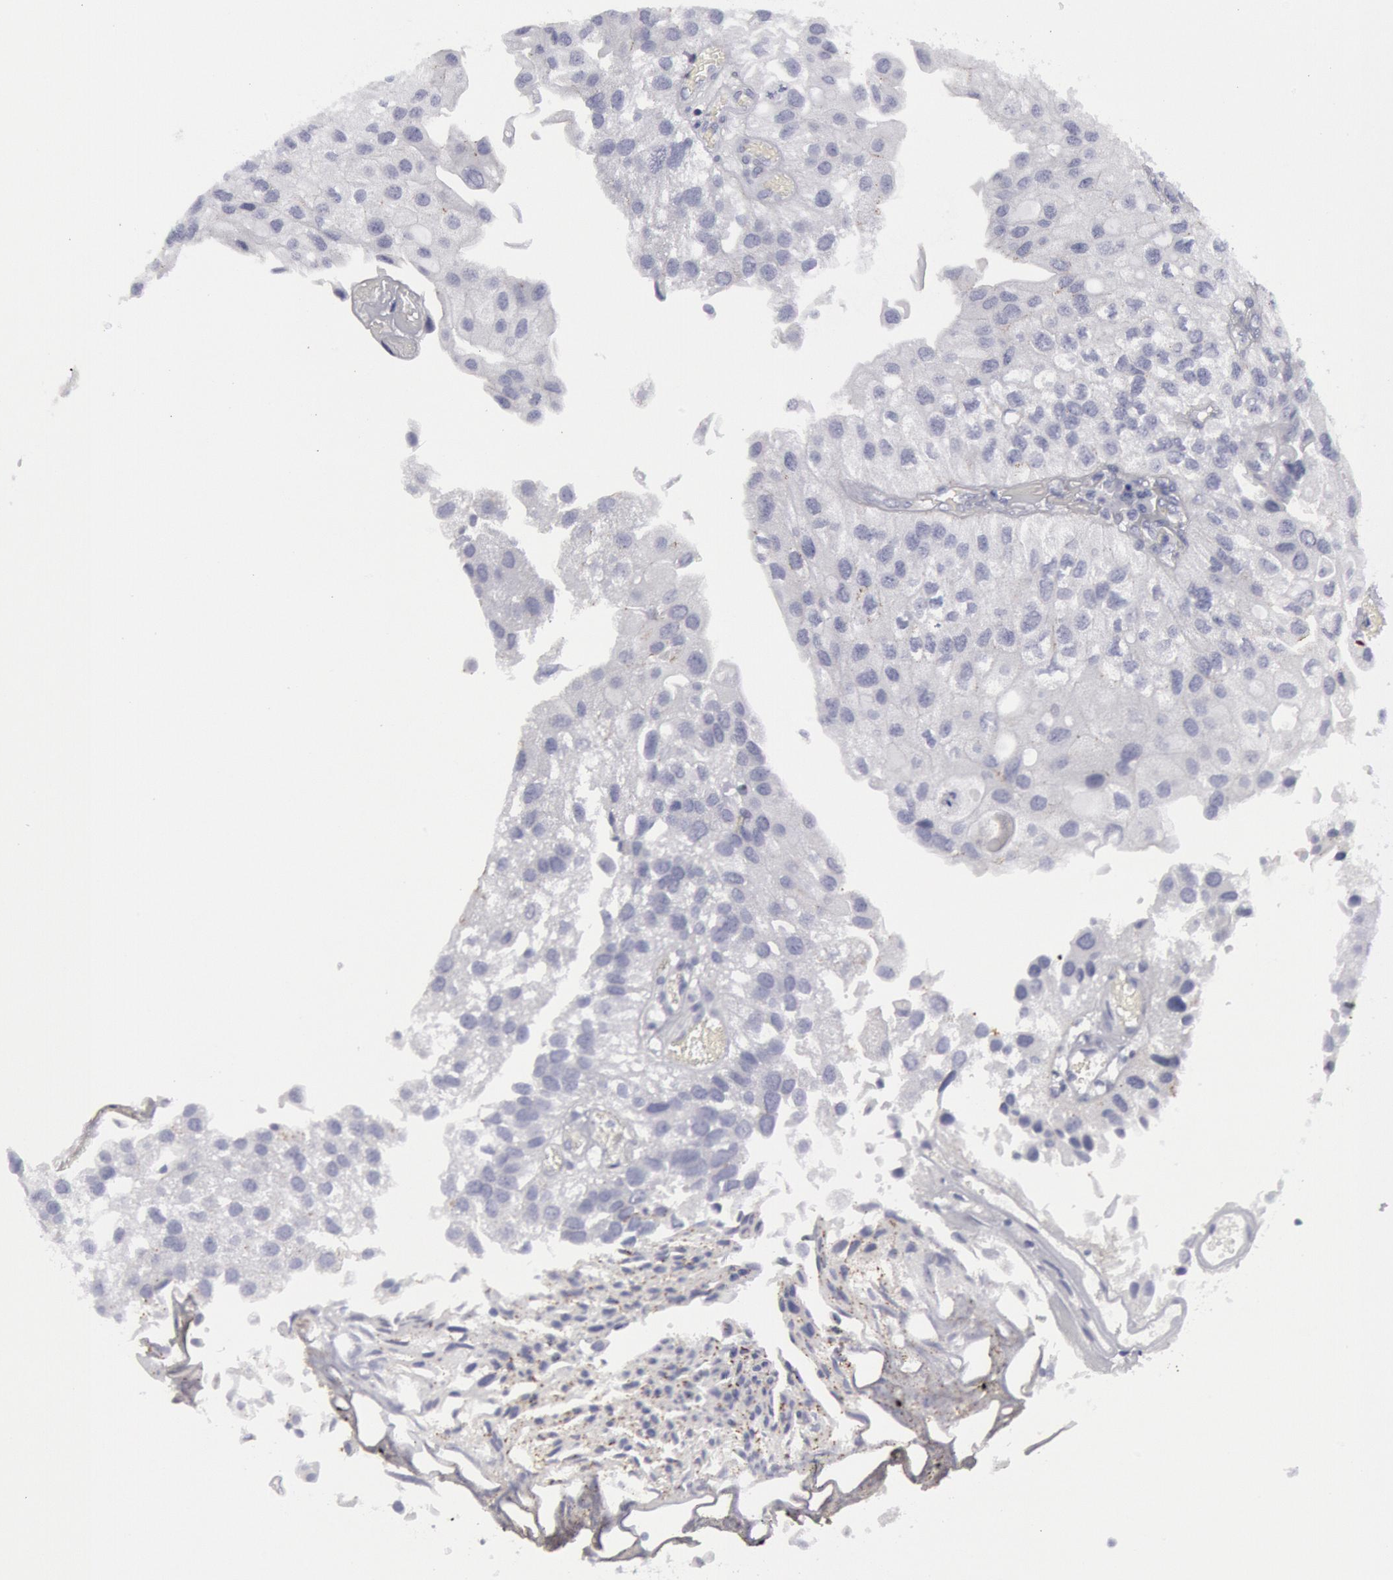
{"staining": {"intensity": "negative", "quantity": "none", "location": "none"}, "tissue": "urothelial cancer", "cell_type": "Tumor cells", "image_type": "cancer", "snomed": [{"axis": "morphology", "description": "Urothelial carcinoma, Low grade"}, {"axis": "topography", "description": "Urinary bladder"}], "caption": "Low-grade urothelial carcinoma was stained to show a protein in brown. There is no significant positivity in tumor cells. Brightfield microscopy of immunohistochemistry (IHC) stained with DAB (3,3'-diaminobenzidine) (brown) and hematoxylin (blue), captured at high magnification.", "gene": "FHL1", "patient": {"sex": "female", "age": 89}}